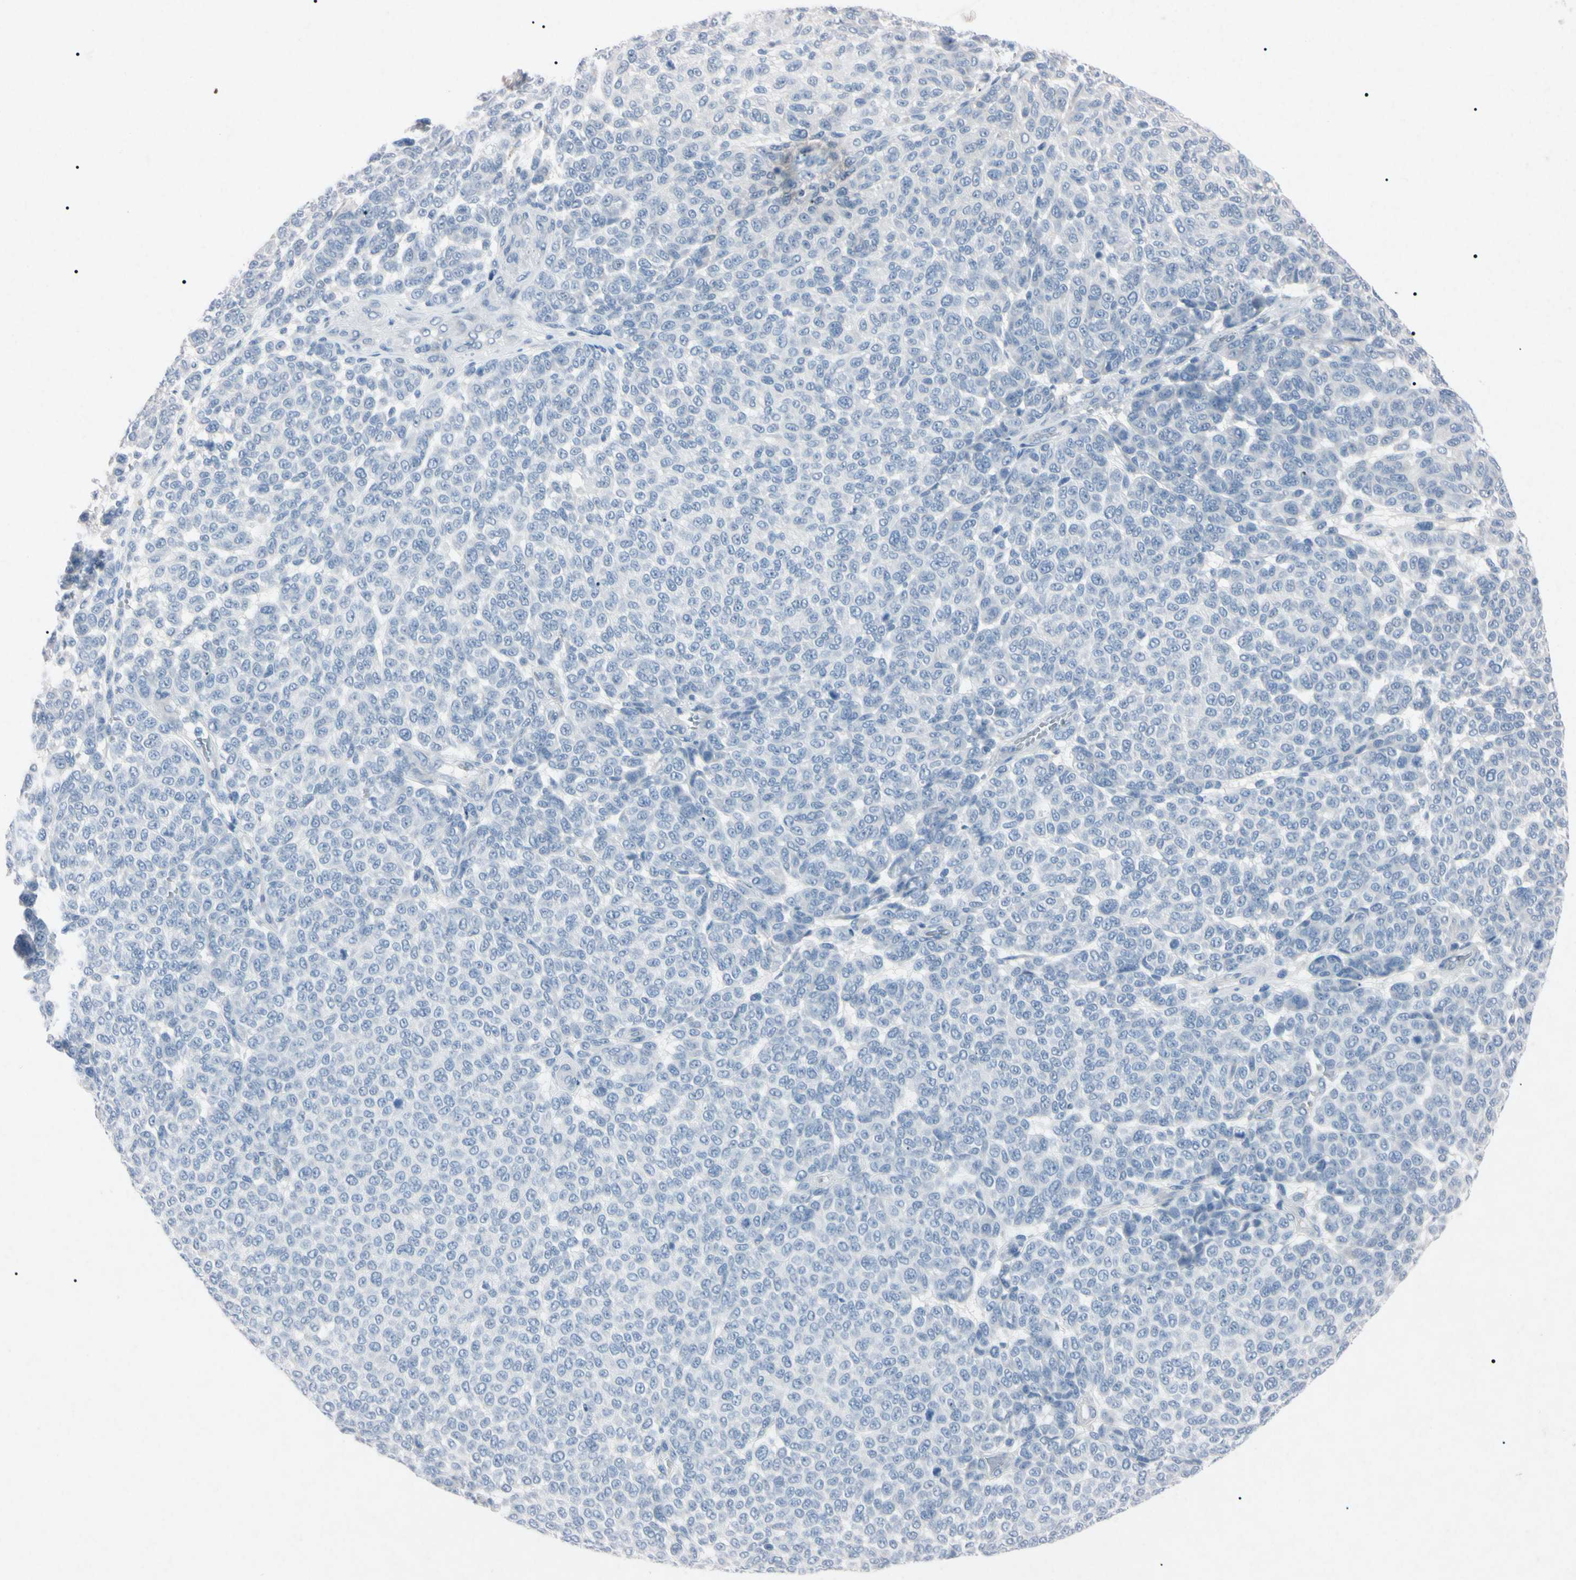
{"staining": {"intensity": "negative", "quantity": "none", "location": "none"}, "tissue": "melanoma", "cell_type": "Tumor cells", "image_type": "cancer", "snomed": [{"axis": "morphology", "description": "Malignant melanoma, NOS"}, {"axis": "topography", "description": "Skin"}], "caption": "The image displays no staining of tumor cells in malignant melanoma. The staining is performed using DAB (3,3'-diaminobenzidine) brown chromogen with nuclei counter-stained in using hematoxylin.", "gene": "ELN", "patient": {"sex": "male", "age": 59}}